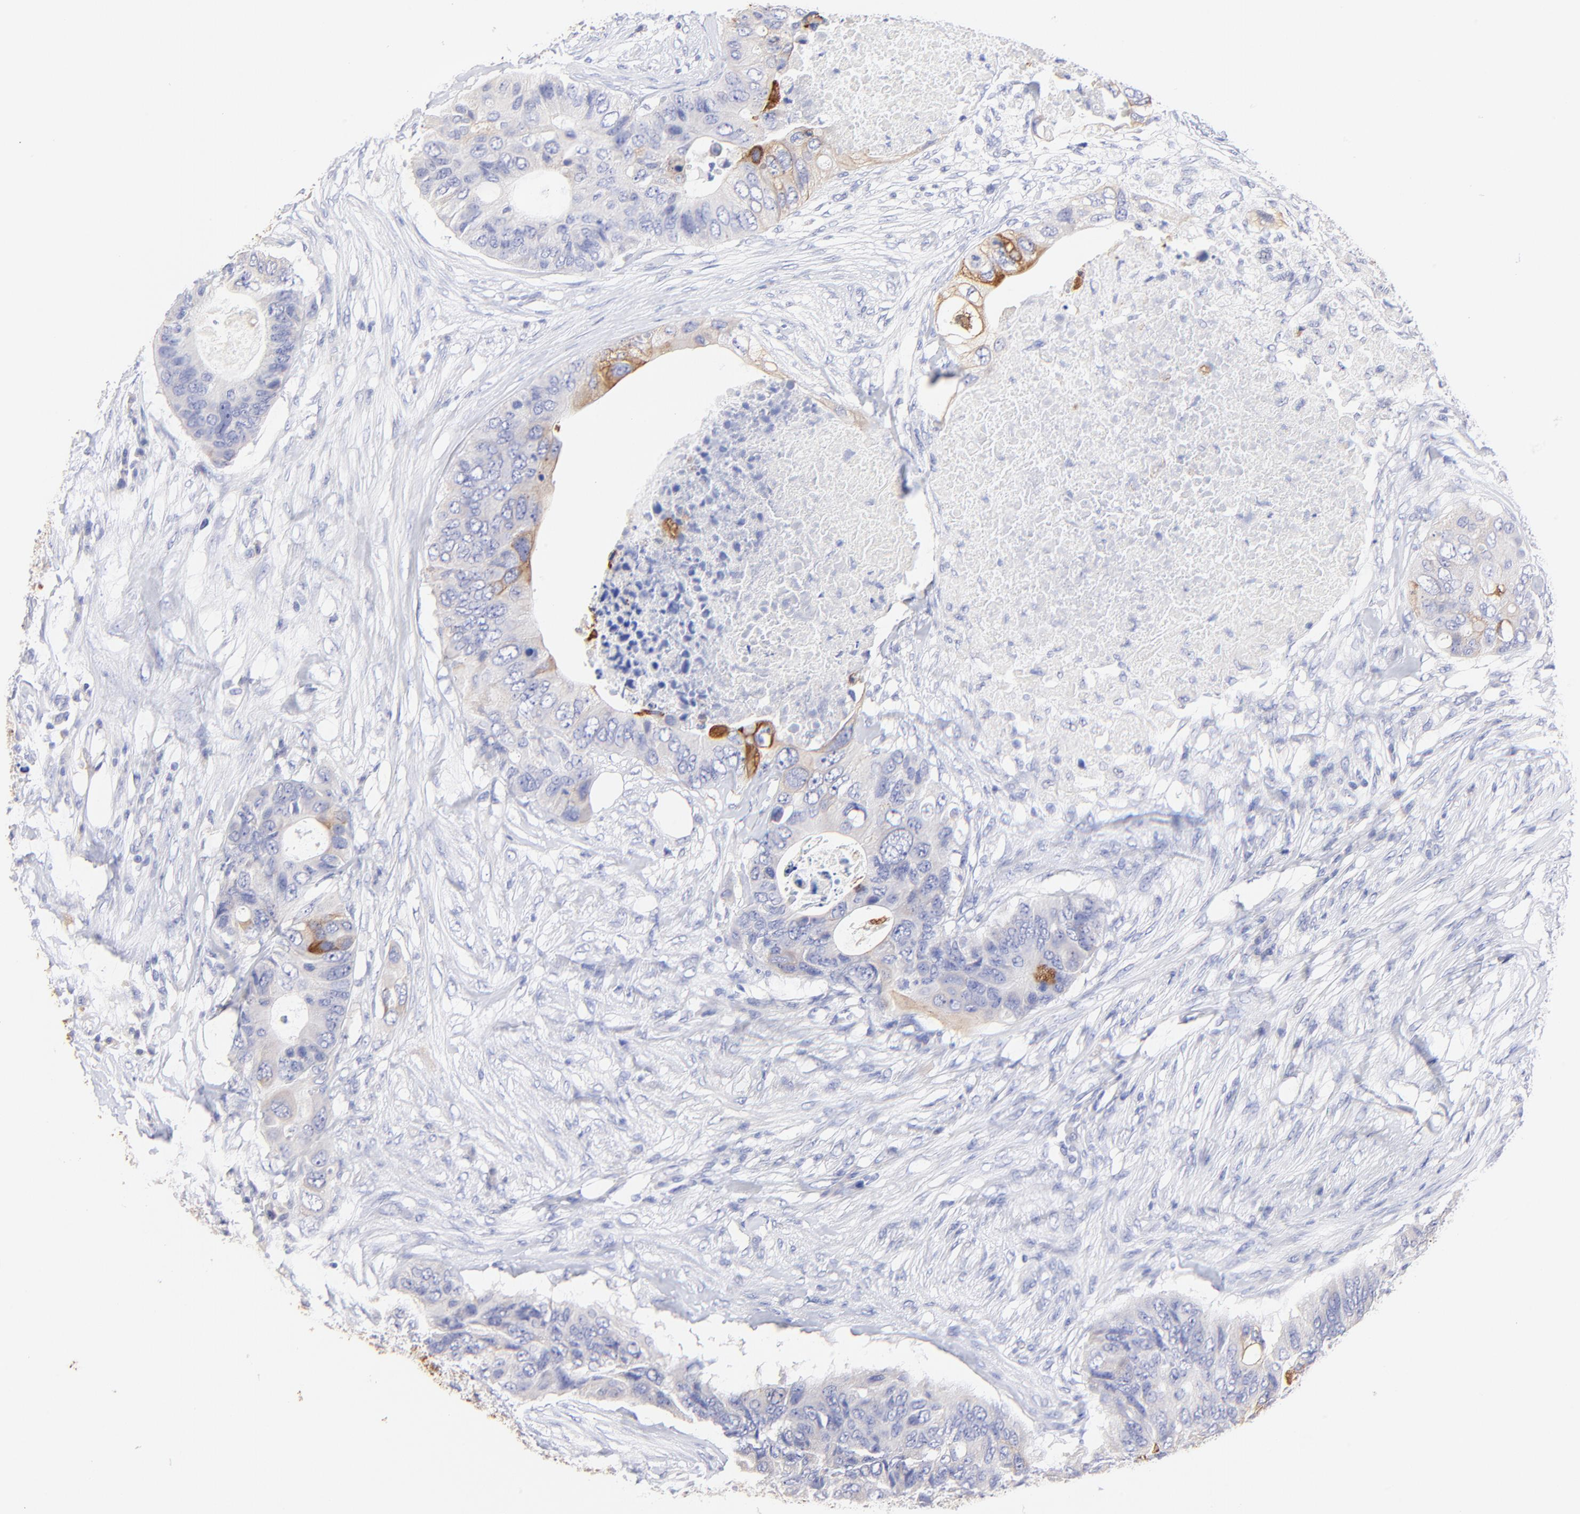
{"staining": {"intensity": "moderate", "quantity": "<25%", "location": "cytoplasmic/membranous"}, "tissue": "colorectal cancer", "cell_type": "Tumor cells", "image_type": "cancer", "snomed": [{"axis": "morphology", "description": "Adenocarcinoma, NOS"}, {"axis": "topography", "description": "Colon"}], "caption": "Tumor cells demonstrate low levels of moderate cytoplasmic/membranous positivity in approximately <25% of cells in colorectal adenocarcinoma.", "gene": "RAB3A", "patient": {"sex": "male", "age": 71}}